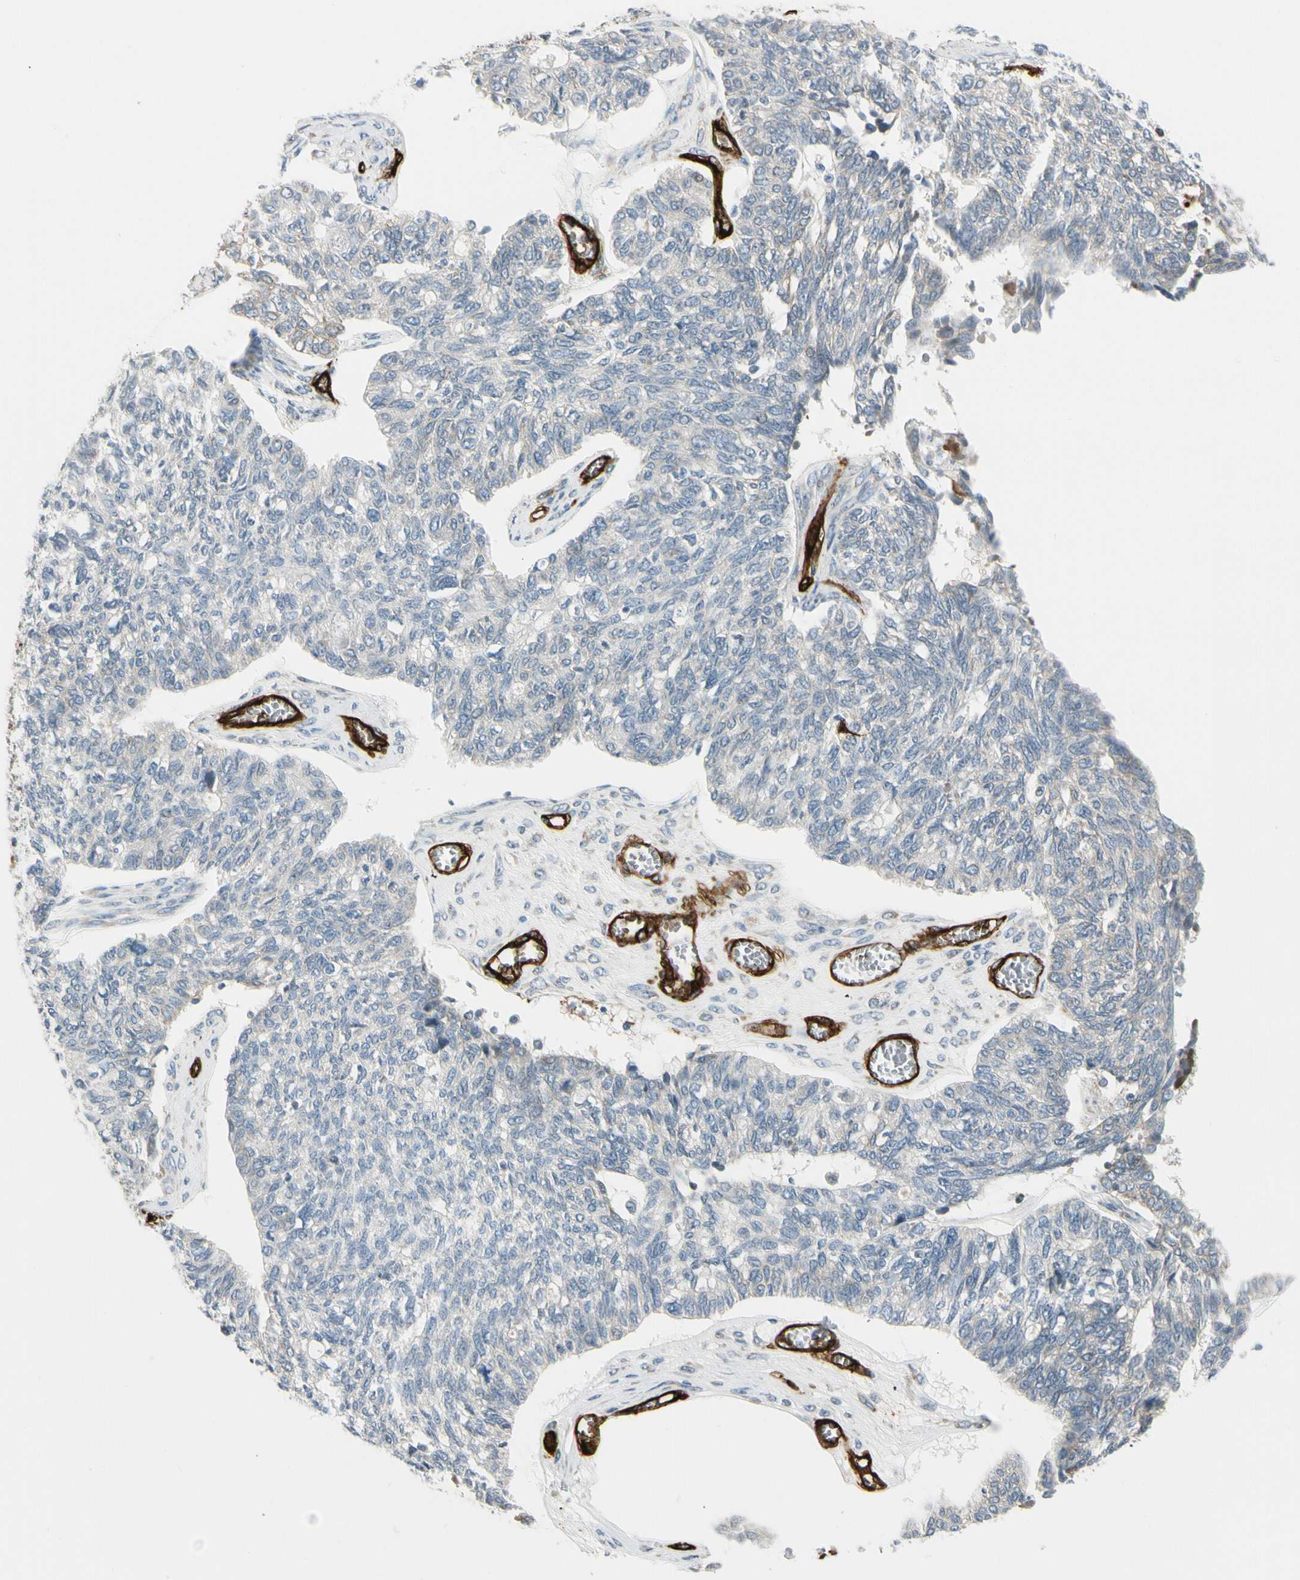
{"staining": {"intensity": "negative", "quantity": "none", "location": "none"}, "tissue": "ovarian cancer", "cell_type": "Tumor cells", "image_type": "cancer", "snomed": [{"axis": "morphology", "description": "Cystadenocarcinoma, serous, NOS"}, {"axis": "topography", "description": "Ovary"}], "caption": "Ovarian cancer (serous cystadenocarcinoma) stained for a protein using immunohistochemistry shows no positivity tumor cells.", "gene": "MCAM", "patient": {"sex": "female", "age": 79}}